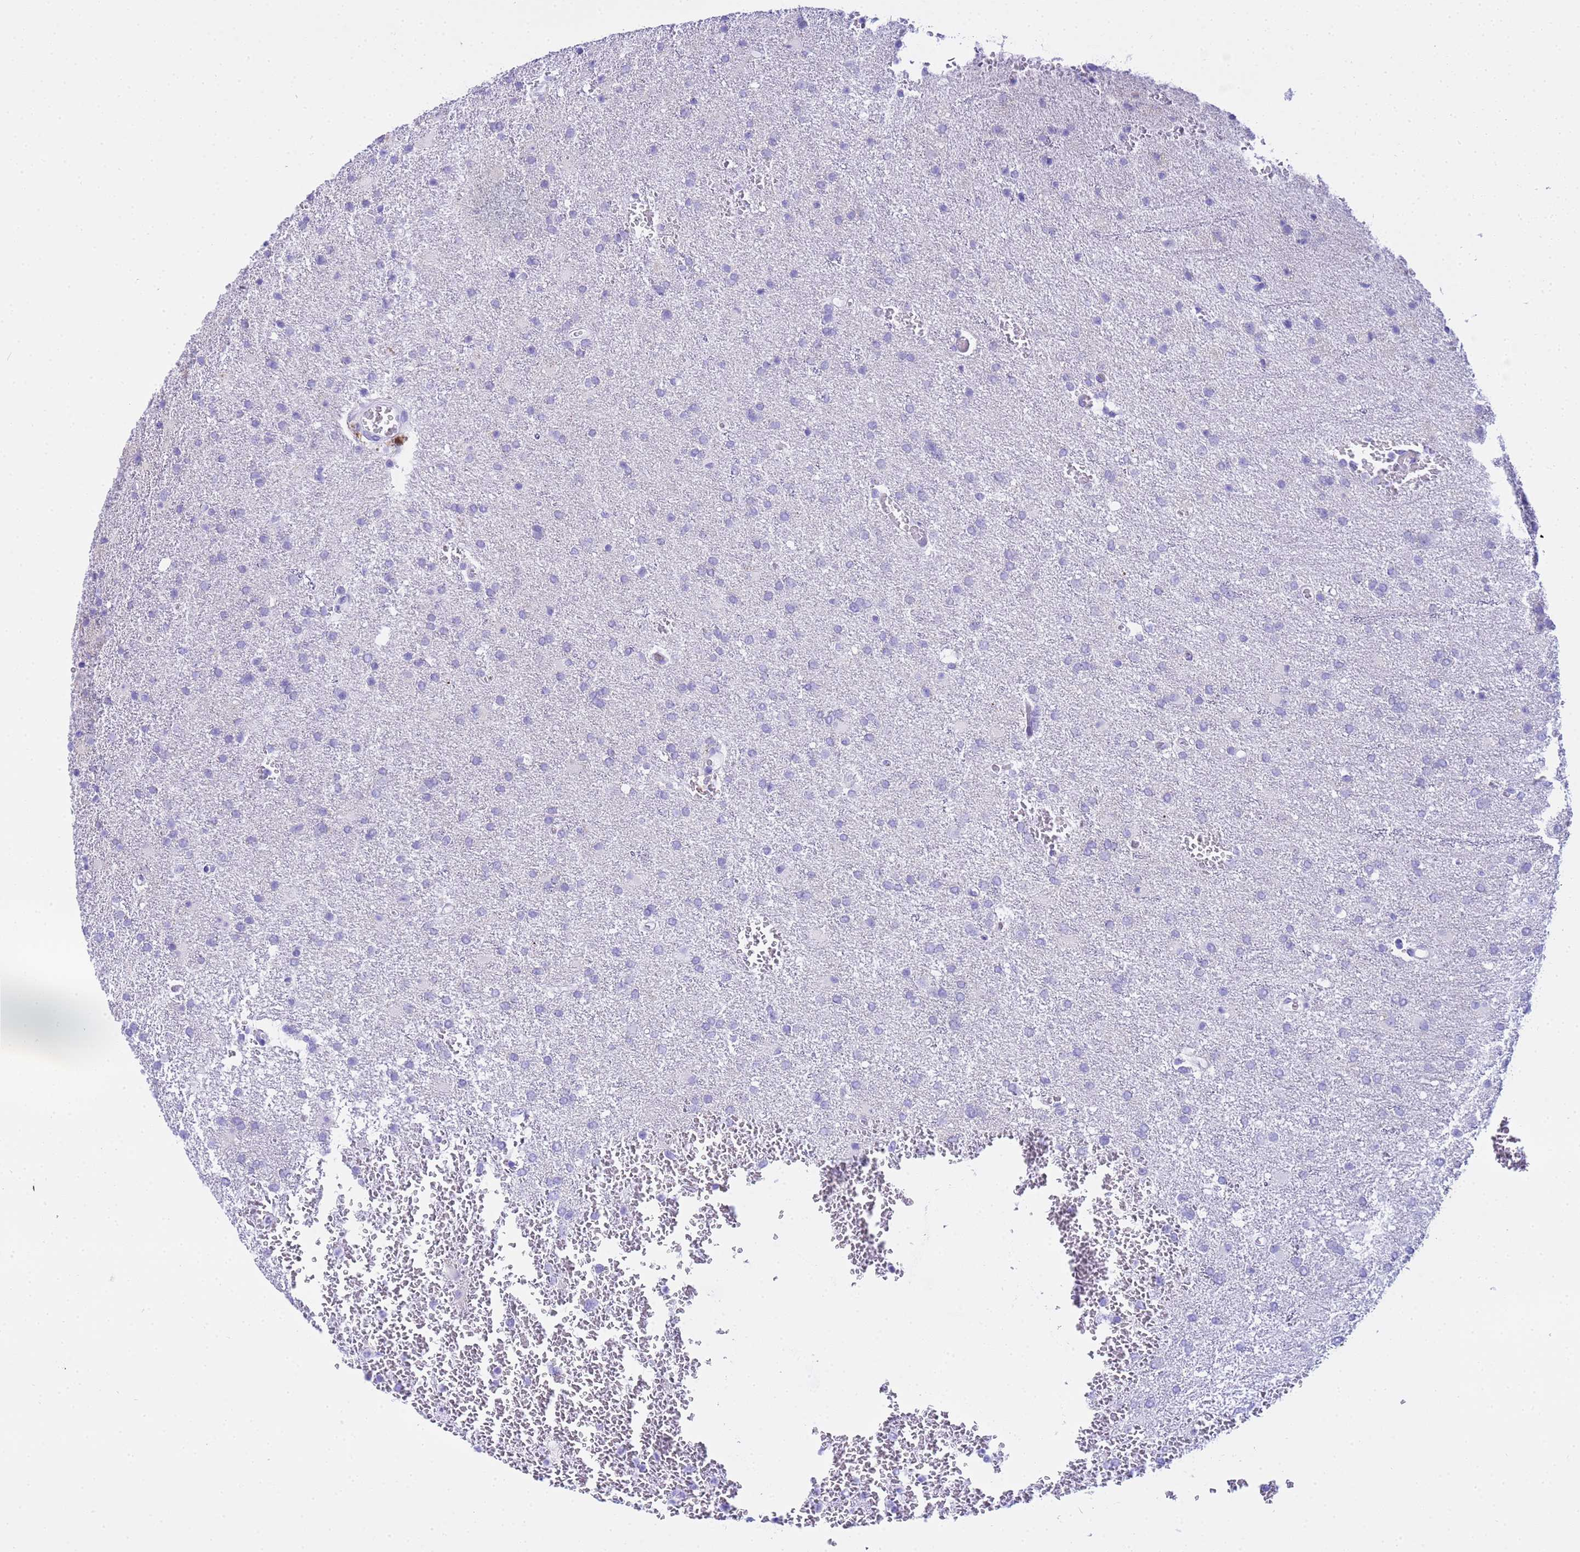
{"staining": {"intensity": "negative", "quantity": "none", "location": "none"}, "tissue": "glioma", "cell_type": "Tumor cells", "image_type": "cancer", "snomed": [{"axis": "morphology", "description": "Glioma, malignant, High grade"}, {"axis": "topography", "description": "Brain"}], "caption": "Immunohistochemical staining of high-grade glioma (malignant) displays no significant staining in tumor cells.", "gene": "AQP12A", "patient": {"sex": "female", "age": 74}}